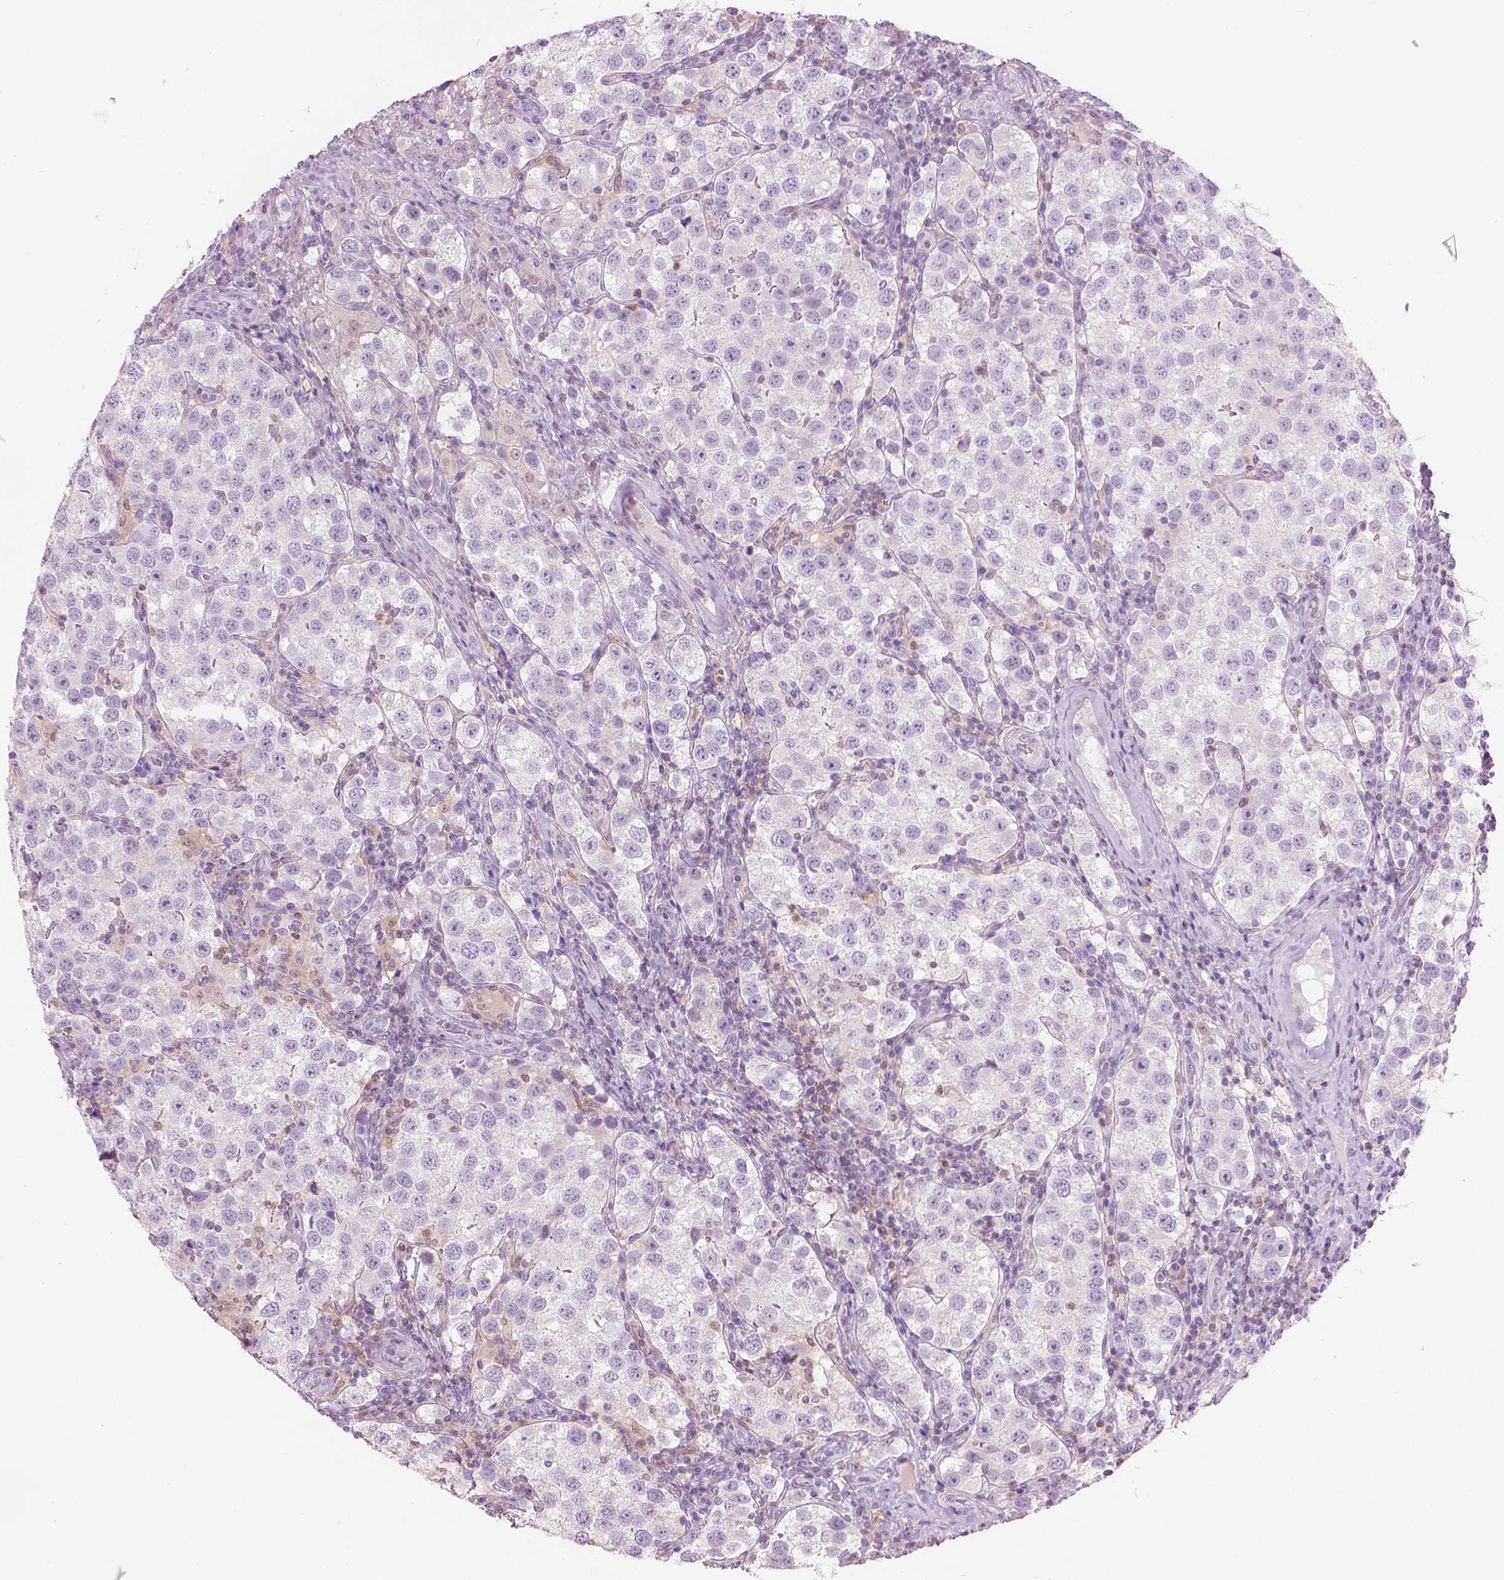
{"staining": {"intensity": "negative", "quantity": "none", "location": "none"}, "tissue": "testis cancer", "cell_type": "Tumor cells", "image_type": "cancer", "snomed": [{"axis": "morphology", "description": "Seminoma, NOS"}, {"axis": "topography", "description": "Testis"}], "caption": "Image shows no significant protein positivity in tumor cells of seminoma (testis).", "gene": "GALM", "patient": {"sex": "male", "age": 37}}